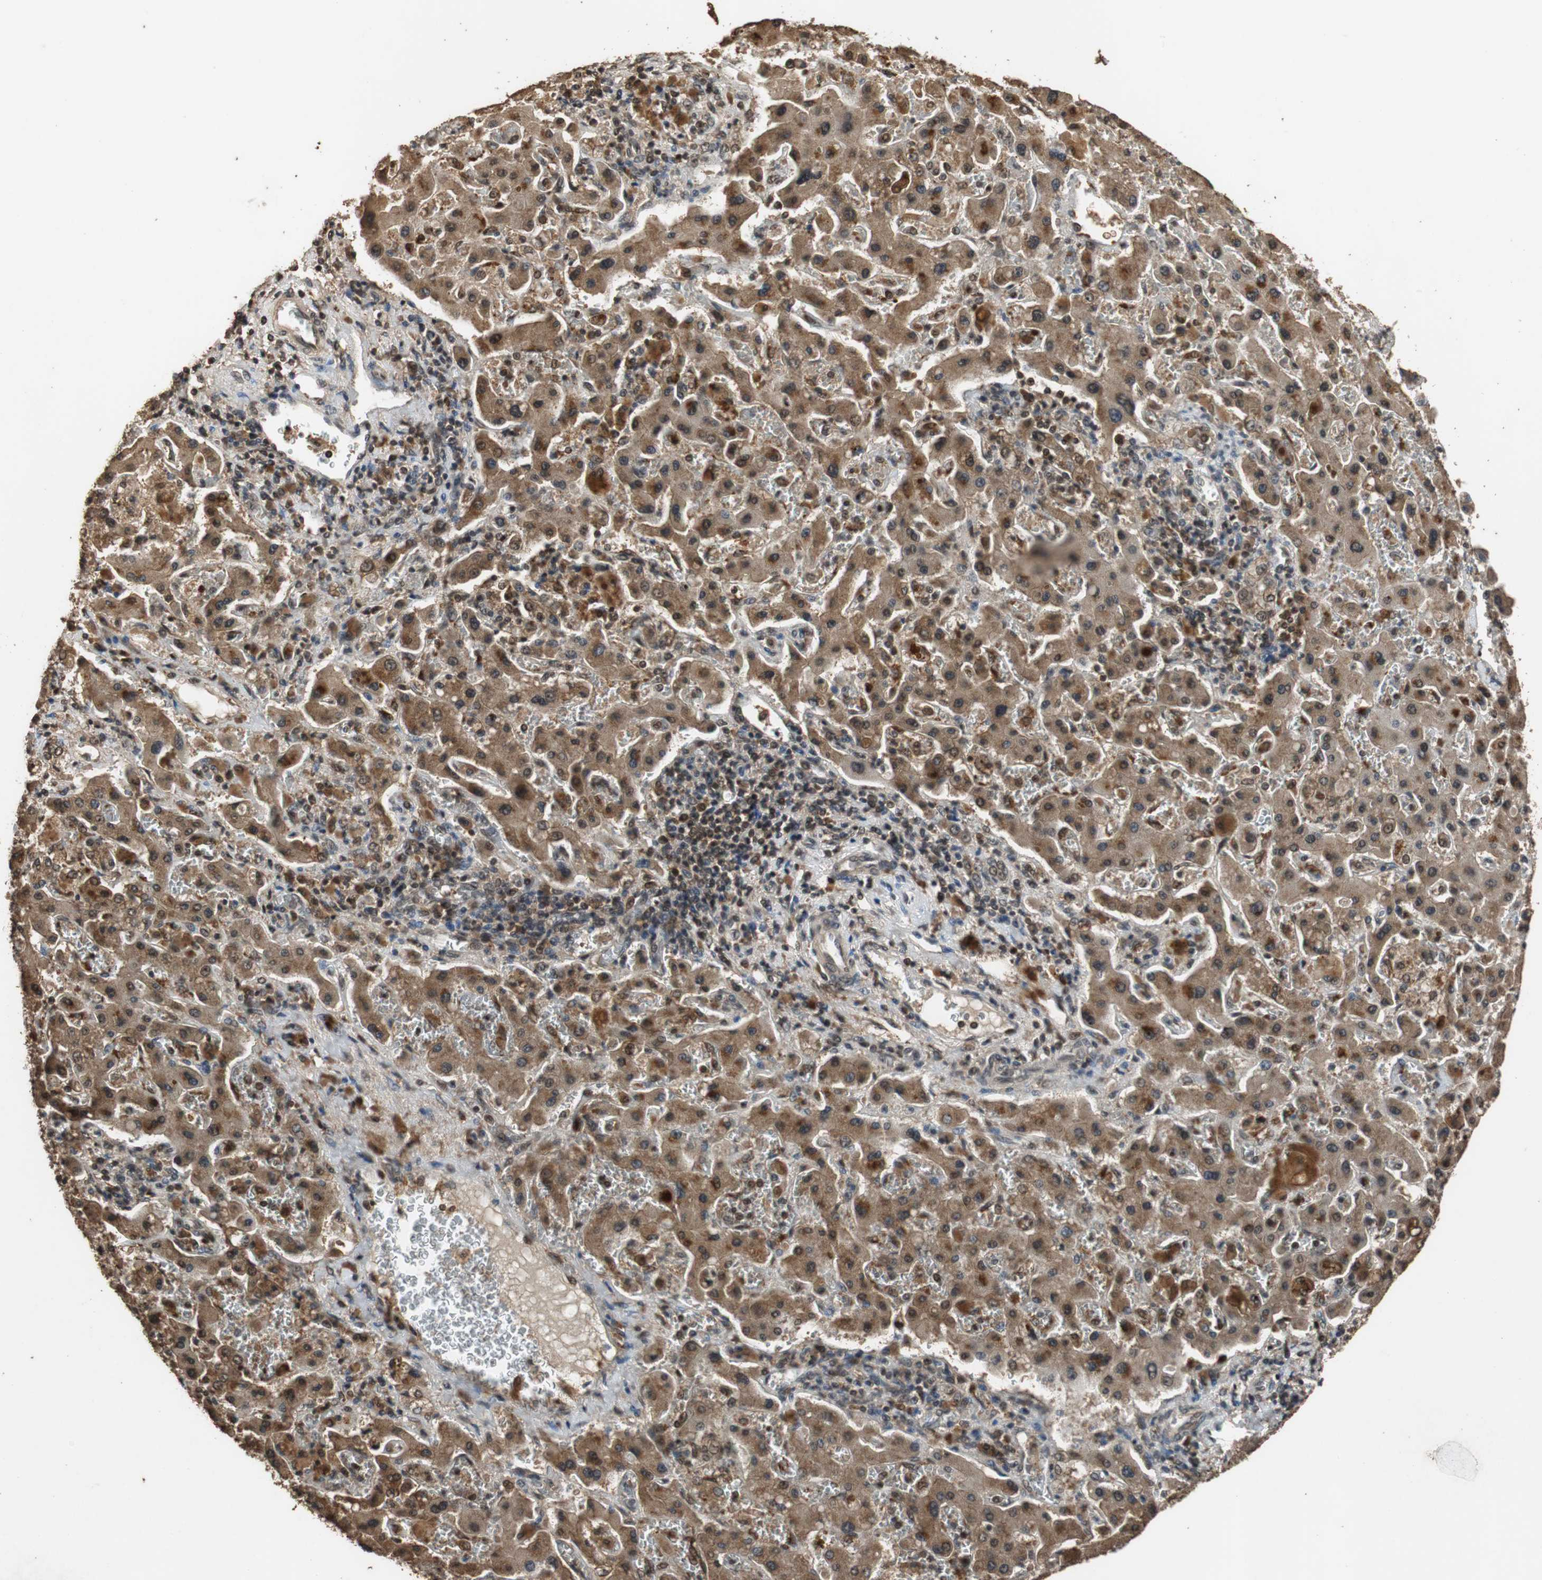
{"staining": {"intensity": "moderate", "quantity": ">75%", "location": "cytoplasmic/membranous,nuclear"}, "tissue": "liver cancer", "cell_type": "Tumor cells", "image_type": "cancer", "snomed": [{"axis": "morphology", "description": "Cholangiocarcinoma"}, {"axis": "topography", "description": "Liver"}], "caption": "Tumor cells exhibit medium levels of moderate cytoplasmic/membranous and nuclear positivity in approximately >75% of cells in liver cancer. (IHC, brightfield microscopy, high magnification).", "gene": "ZNF18", "patient": {"sex": "male", "age": 50}}